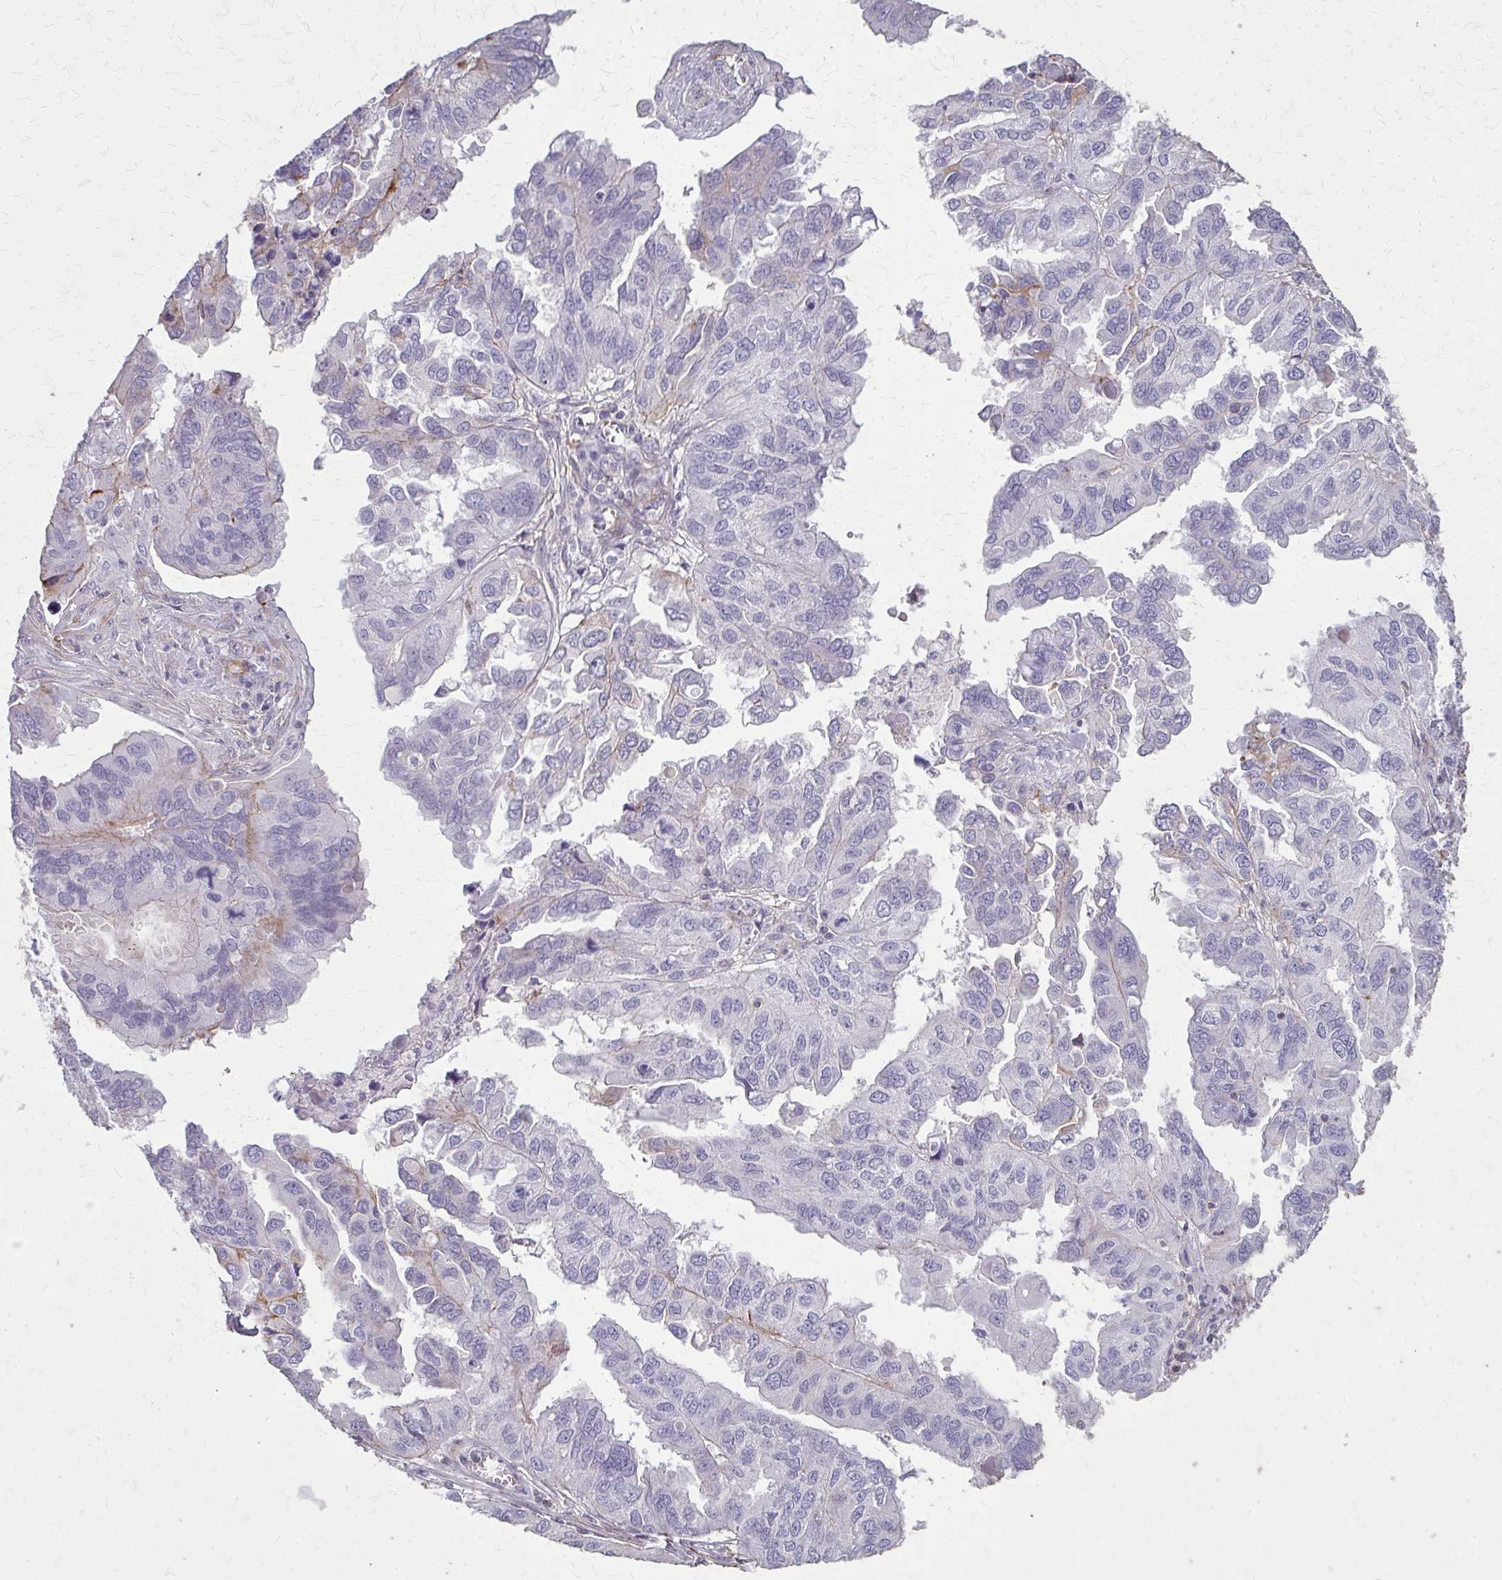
{"staining": {"intensity": "weak", "quantity": "<25%", "location": "cytoplasmic/membranous"}, "tissue": "ovarian cancer", "cell_type": "Tumor cells", "image_type": "cancer", "snomed": [{"axis": "morphology", "description": "Cystadenocarcinoma, serous, NOS"}, {"axis": "topography", "description": "Ovary"}], "caption": "DAB immunohistochemical staining of ovarian cancer exhibits no significant expression in tumor cells.", "gene": "TENM4", "patient": {"sex": "female", "age": 79}}